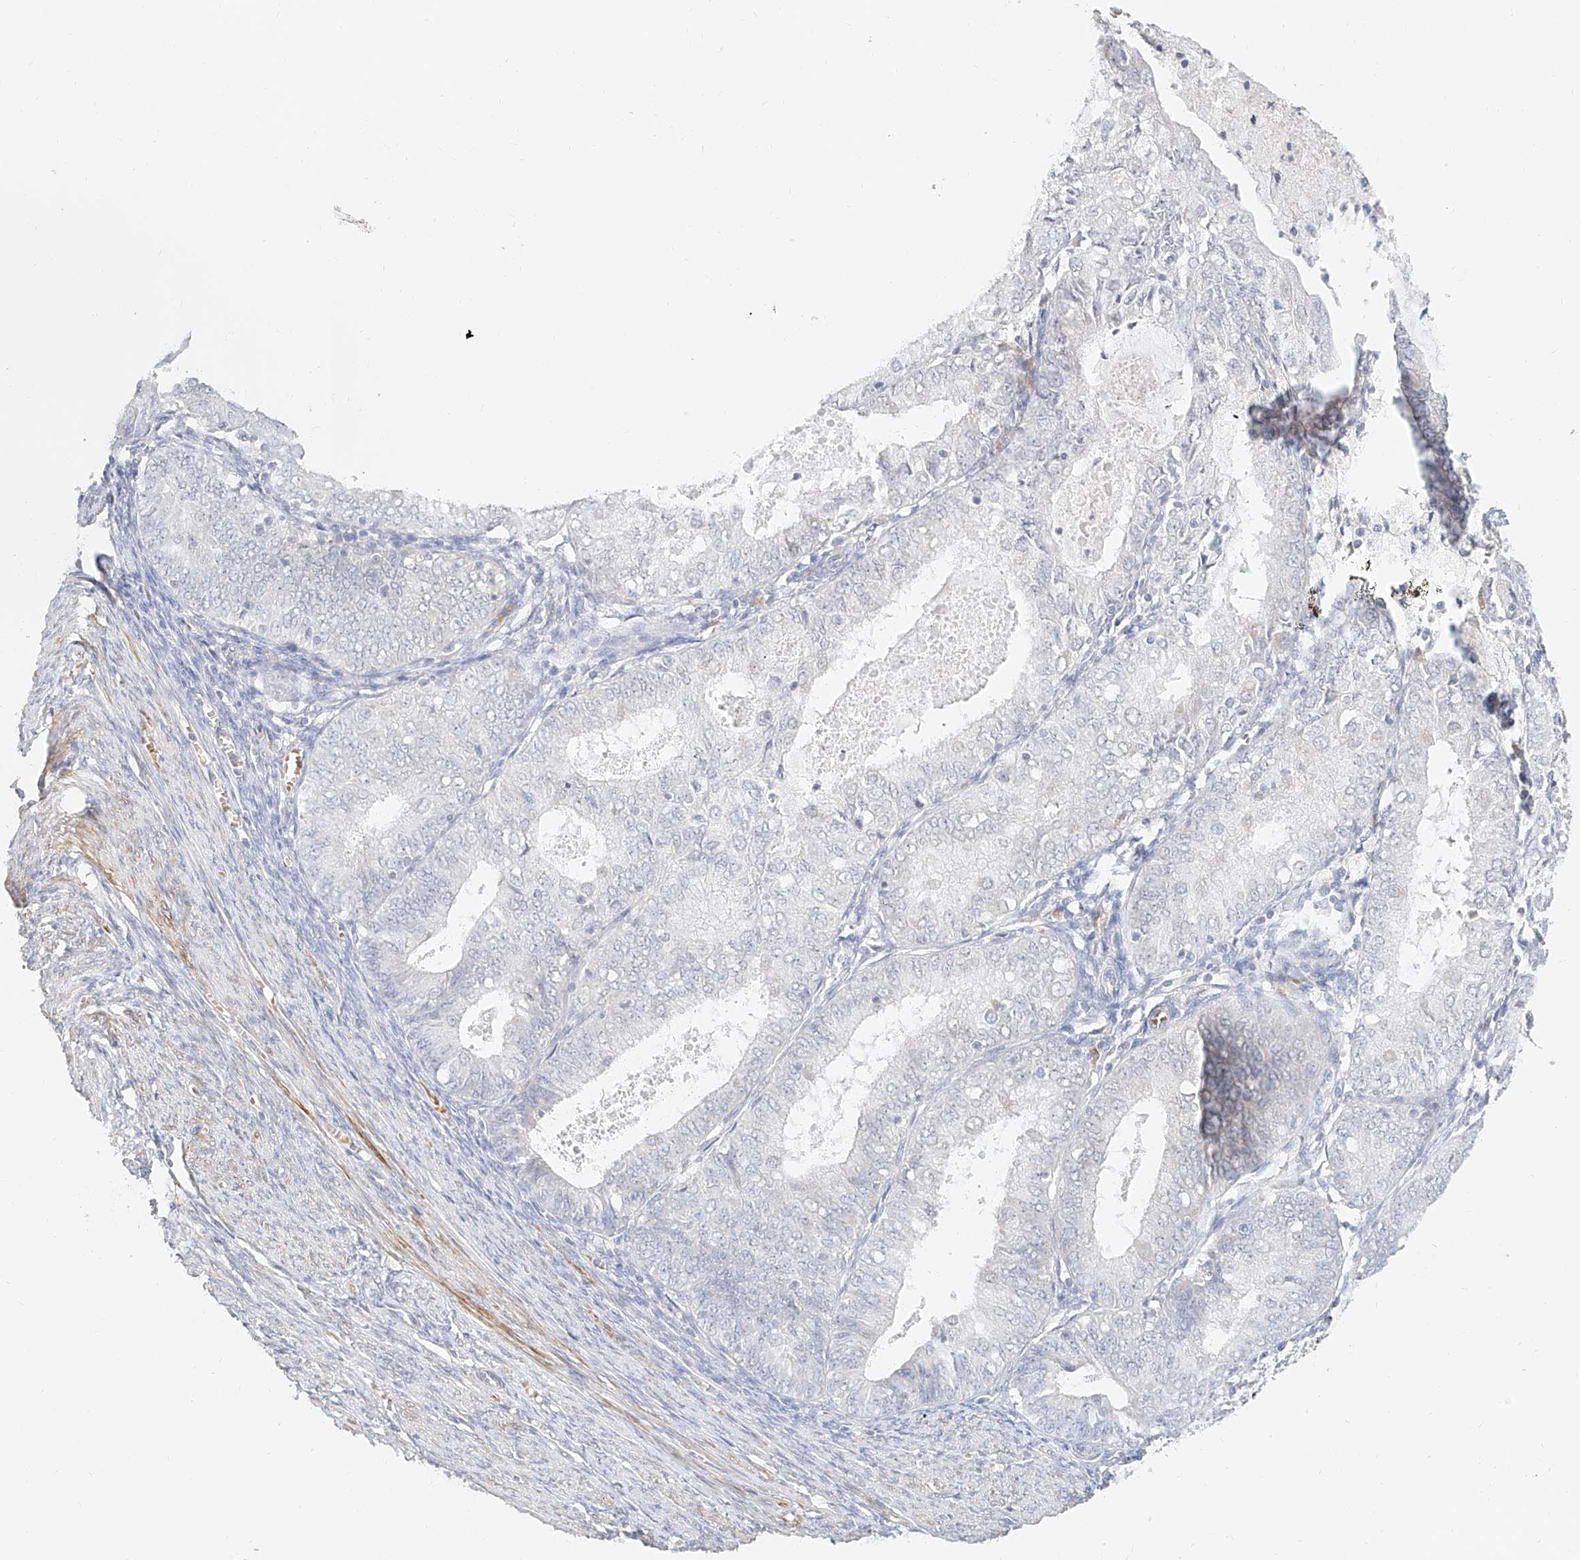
{"staining": {"intensity": "negative", "quantity": "none", "location": "none"}, "tissue": "endometrial cancer", "cell_type": "Tumor cells", "image_type": "cancer", "snomed": [{"axis": "morphology", "description": "Adenocarcinoma, NOS"}, {"axis": "topography", "description": "Endometrium"}], "caption": "Immunohistochemistry (IHC) photomicrograph of neoplastic tissue: endometrial cancer stained with DAB (3,3'-diaminobenzidine) displays no significant protein staining in tumor cells.", "gene": "CXorf58", "patient": {"sex": "female", "age": 57}}